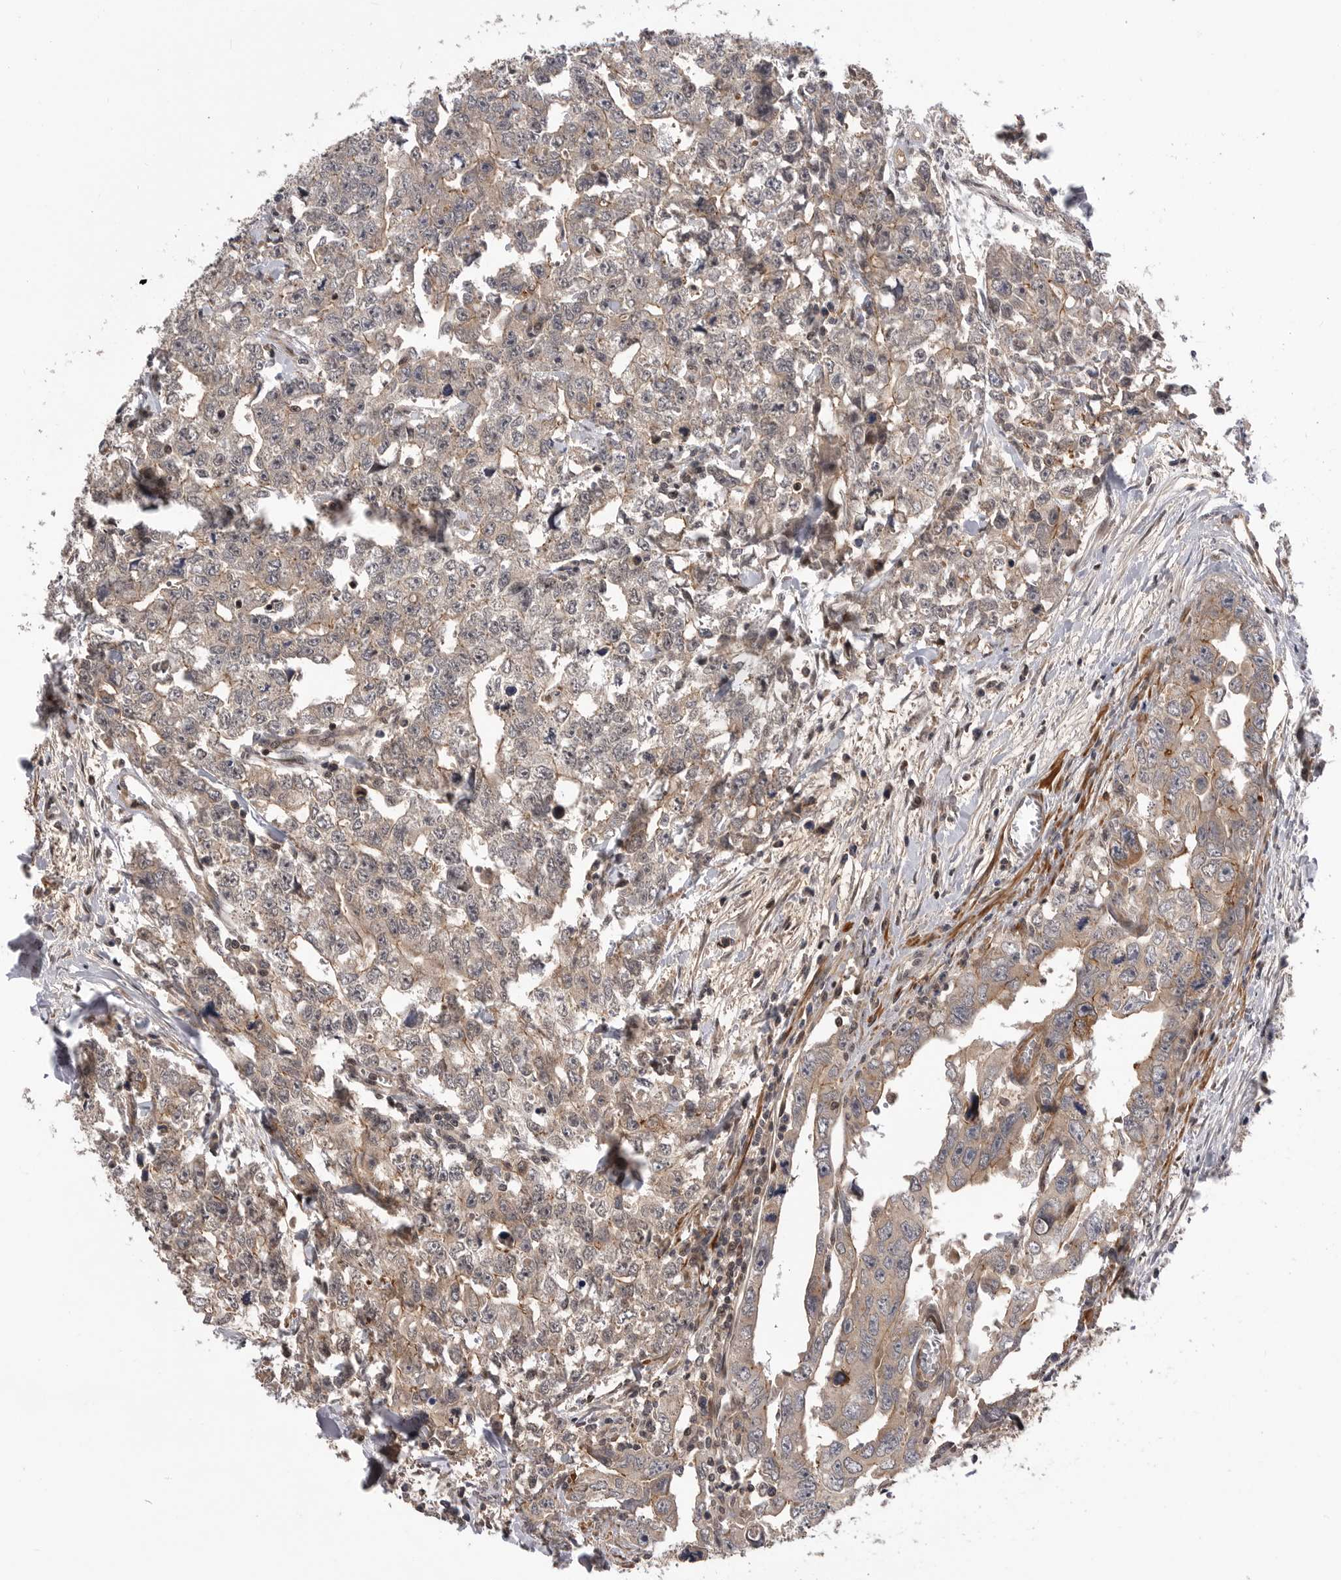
{"staining": {"intensity": "weak", "quantity": "<25%", "location": "cytoplasmic/membranous"}, "tissue": "testis cancer", "cell_type": "Tumor cells", "image_type": "cancer", "snomed": [{"axis": "morphology", "description": "Carcinoma, Embryonal, NOS"}, {"axis": "topography", "description": "Testis"}], "caption": "IHC image of human testis embryonal carcinoma stained for a protein (brown), which reveals no expression in tumor cells.", "gene": "TRIM56", "patient": {"sex": "male", "age": 28}}